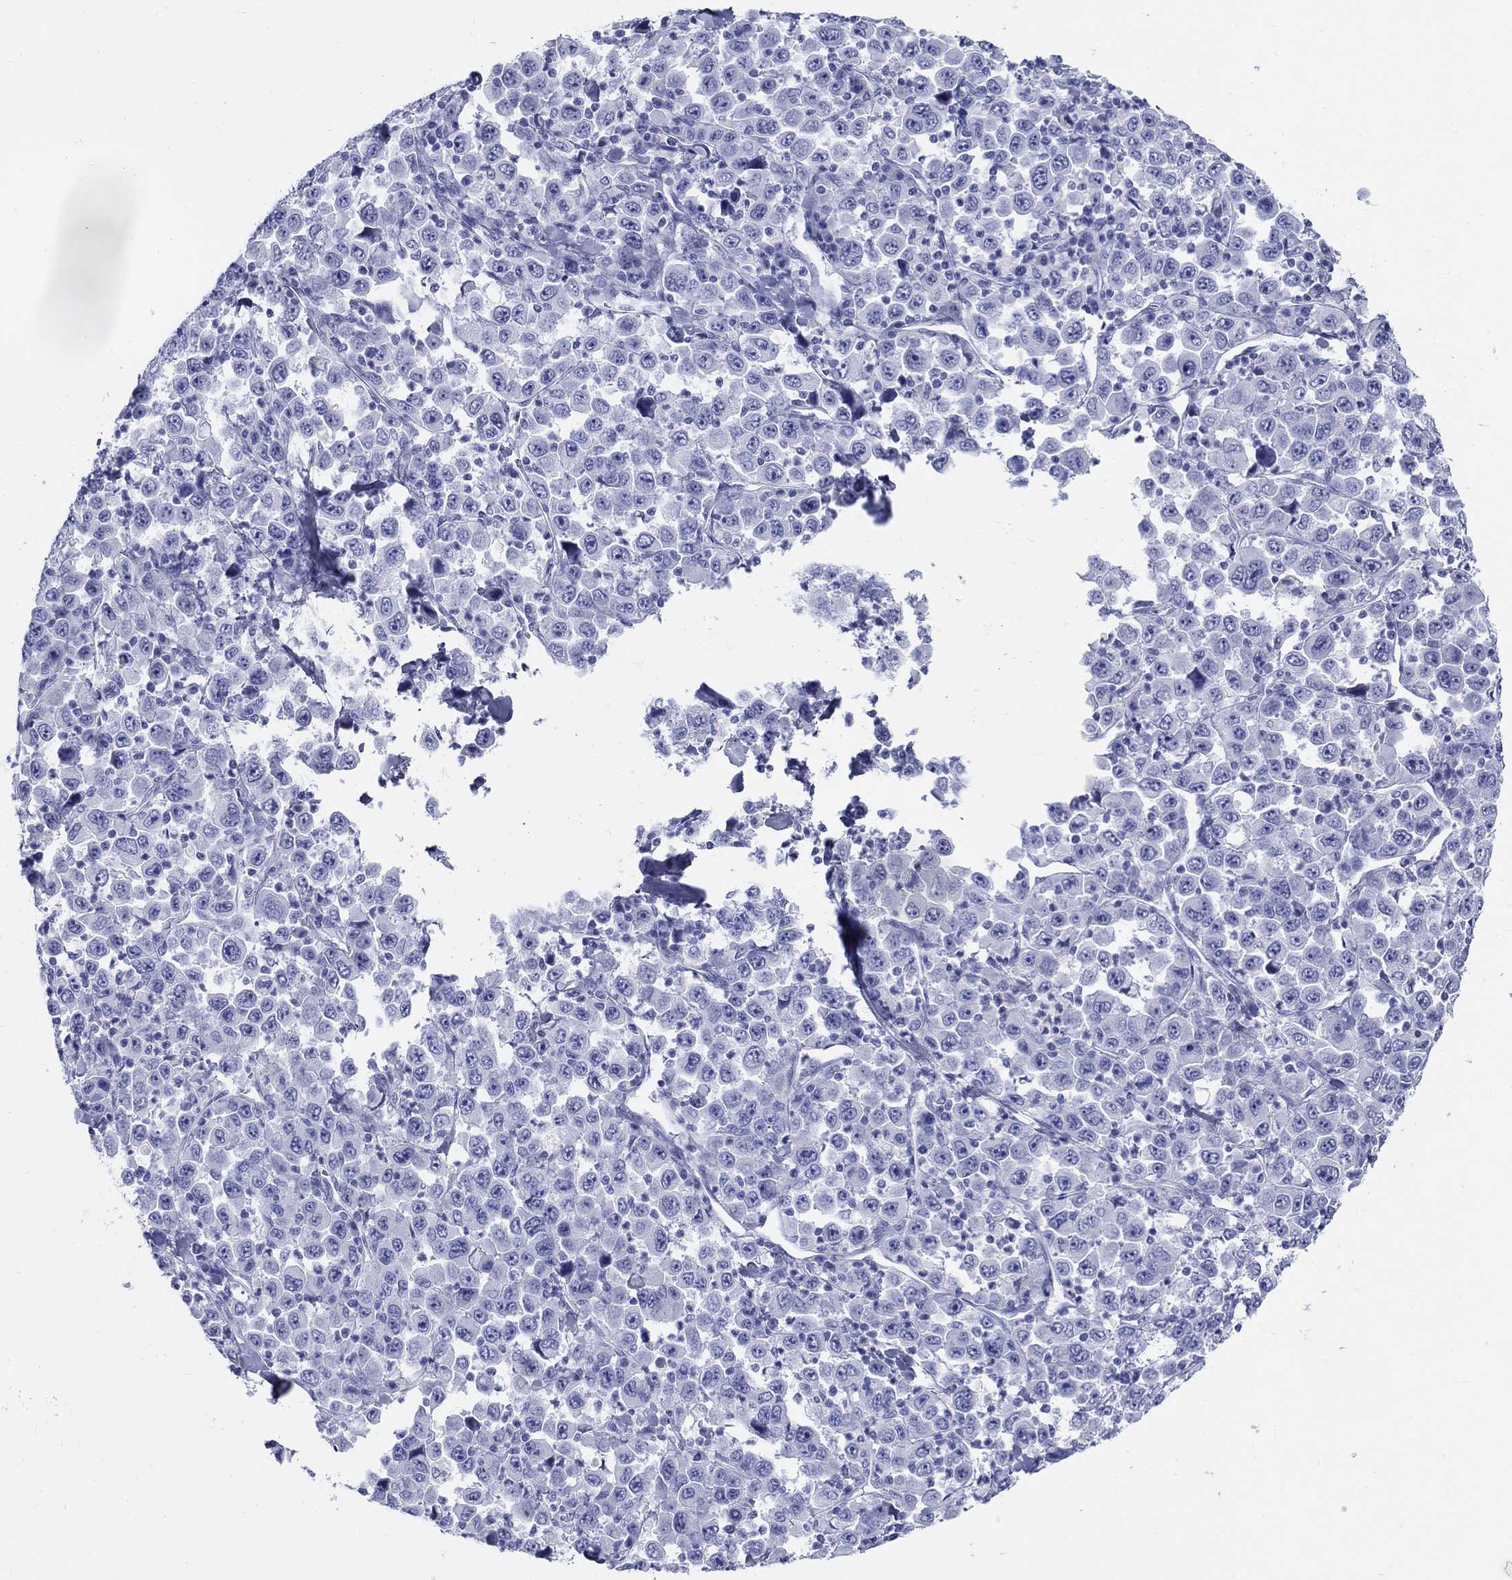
{"staining": {"intensity": "negative", "quantity": "none", "location": "none"}, "tissue": "stomach cancer", "cell_type": "Tumor cells", "image_type": "cancer", "snomed": [{"axis": "morphology", "description": "Normal tissue, NOS"}, {"axis": "morphology", "description": "Adenocarcinoma, NOS"}, {"axis": "topography", "description": "Stomach, upper"}, {"axis": "topography", "description": "Stomach"}], "caption": "Tumor cells are negative for brown protein staining in stomach cancer (adenocarcinoma). (DAB IHC visualized using brightfield microscopy, high magnification).", "gene": "CRYGS", "patient": {"sex": "male", "age": 59}}